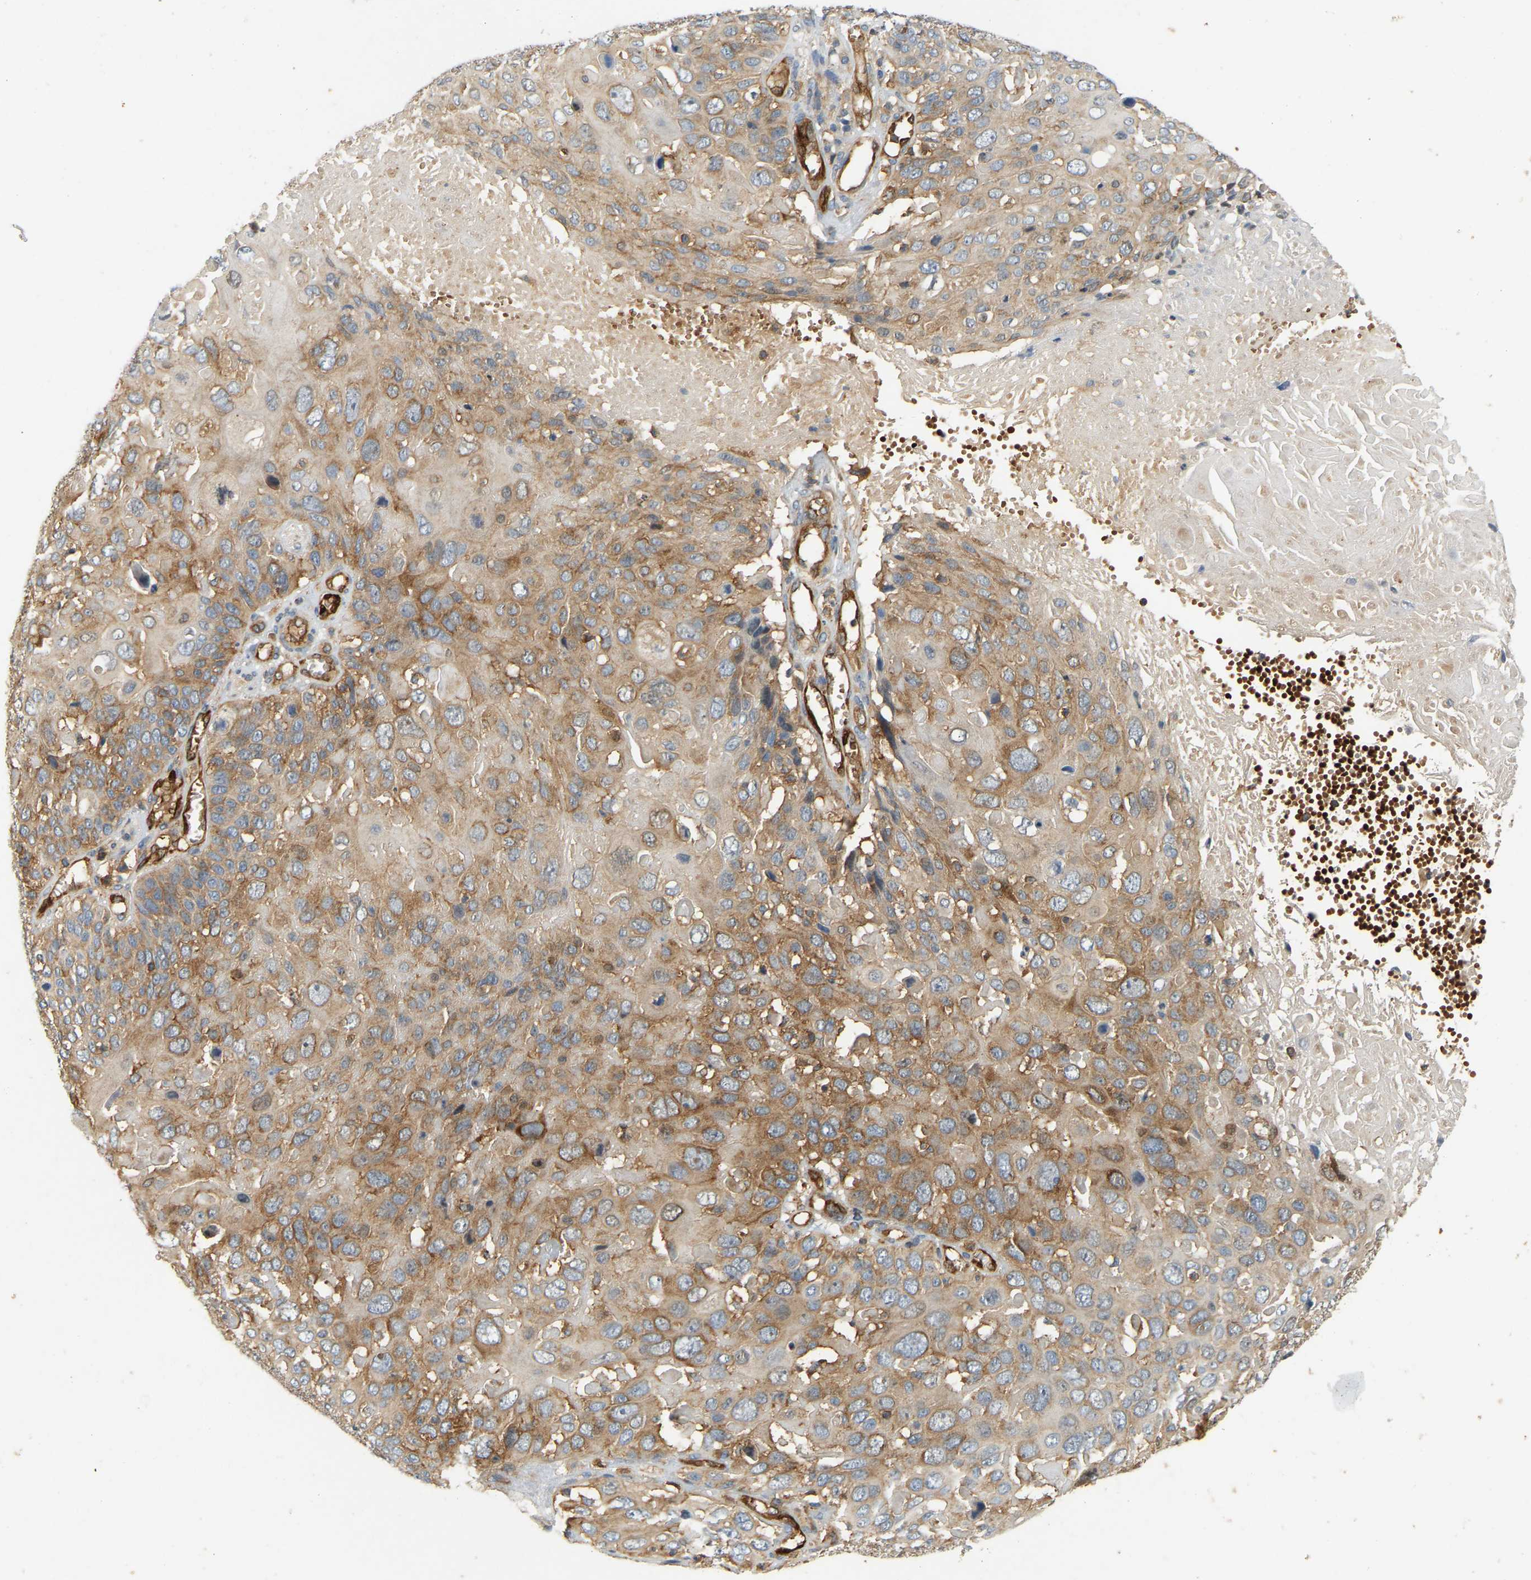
{"staining": {"intensity": "moderate", "quantity": ">75%", "location": "cytoplasmic/membranous"}, "tissue": "cervical cancer", "cell_type": "Tumor cells", "image_type": "cancer", "snomed": [{"axis": "morphology", "description": "Squamous cell carcinoma, NOS"}, {"axis": "topography", "description": "Cervix"}], "caption": "Cervical cancer stained with a protein marker shows moderate staining in tumor cells.", "gene": "AKAP13", "patient": {"sex": "female", "age": 74}}